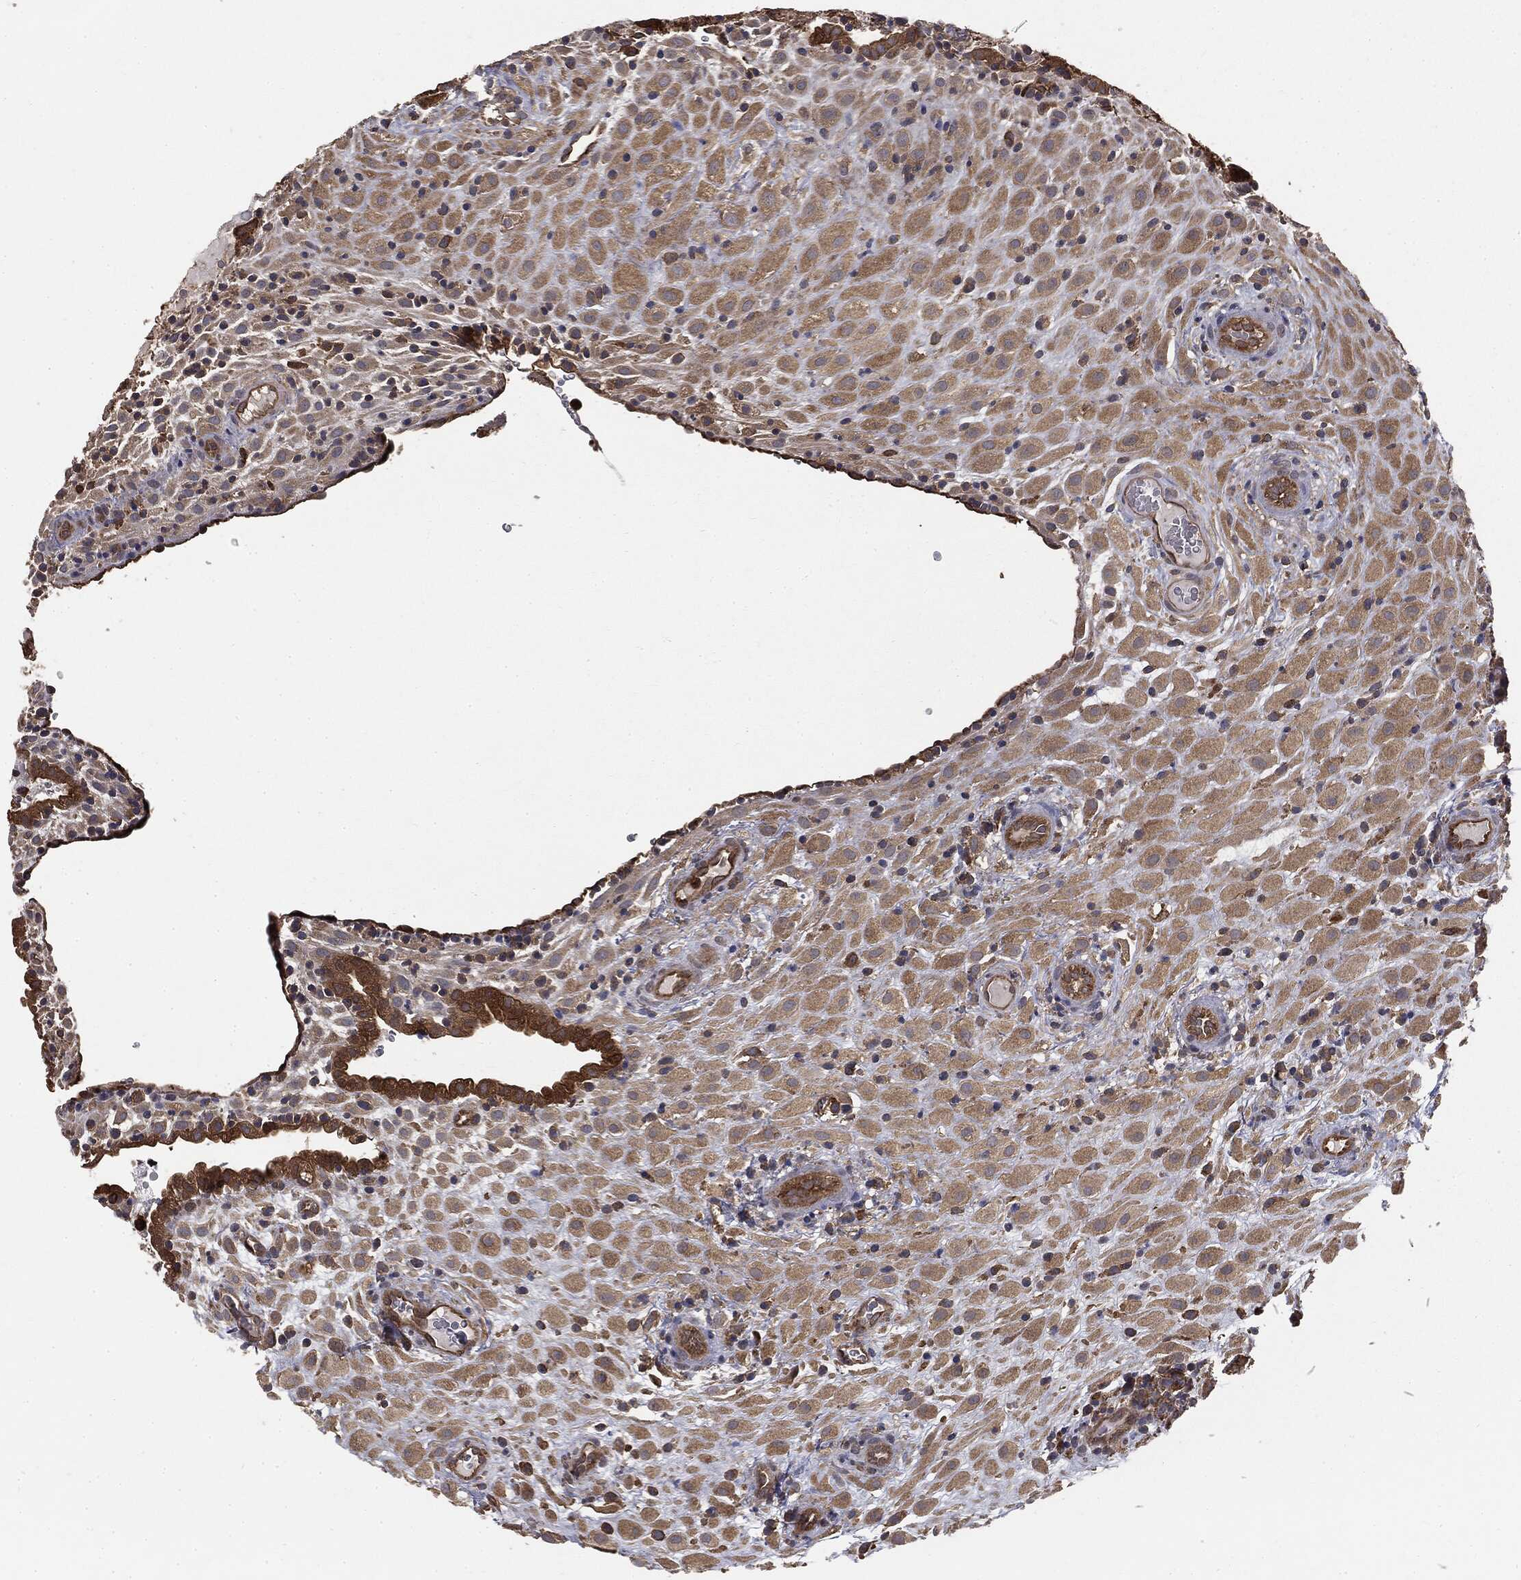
{"staining": {"intensity": "weak", "quantity": ">75%", "location": "cytoplasmic/membranous"}, "tissue": "placenta", "cell_type": "Decidual cells", "image_type": "normal", "snomed": [{"axis": "morphology", "description": "Normal tissue, NOS"}, {"axis": "topography", "description": "Placenta"}], "caption": "Immunohistochemical staining of benign human placenta shows weak cytoplasmic/membranous protein expression in approximately >75% of decidual cells.", "gene": "GNB5", "patient": {"sex": "female", "age": 19}}